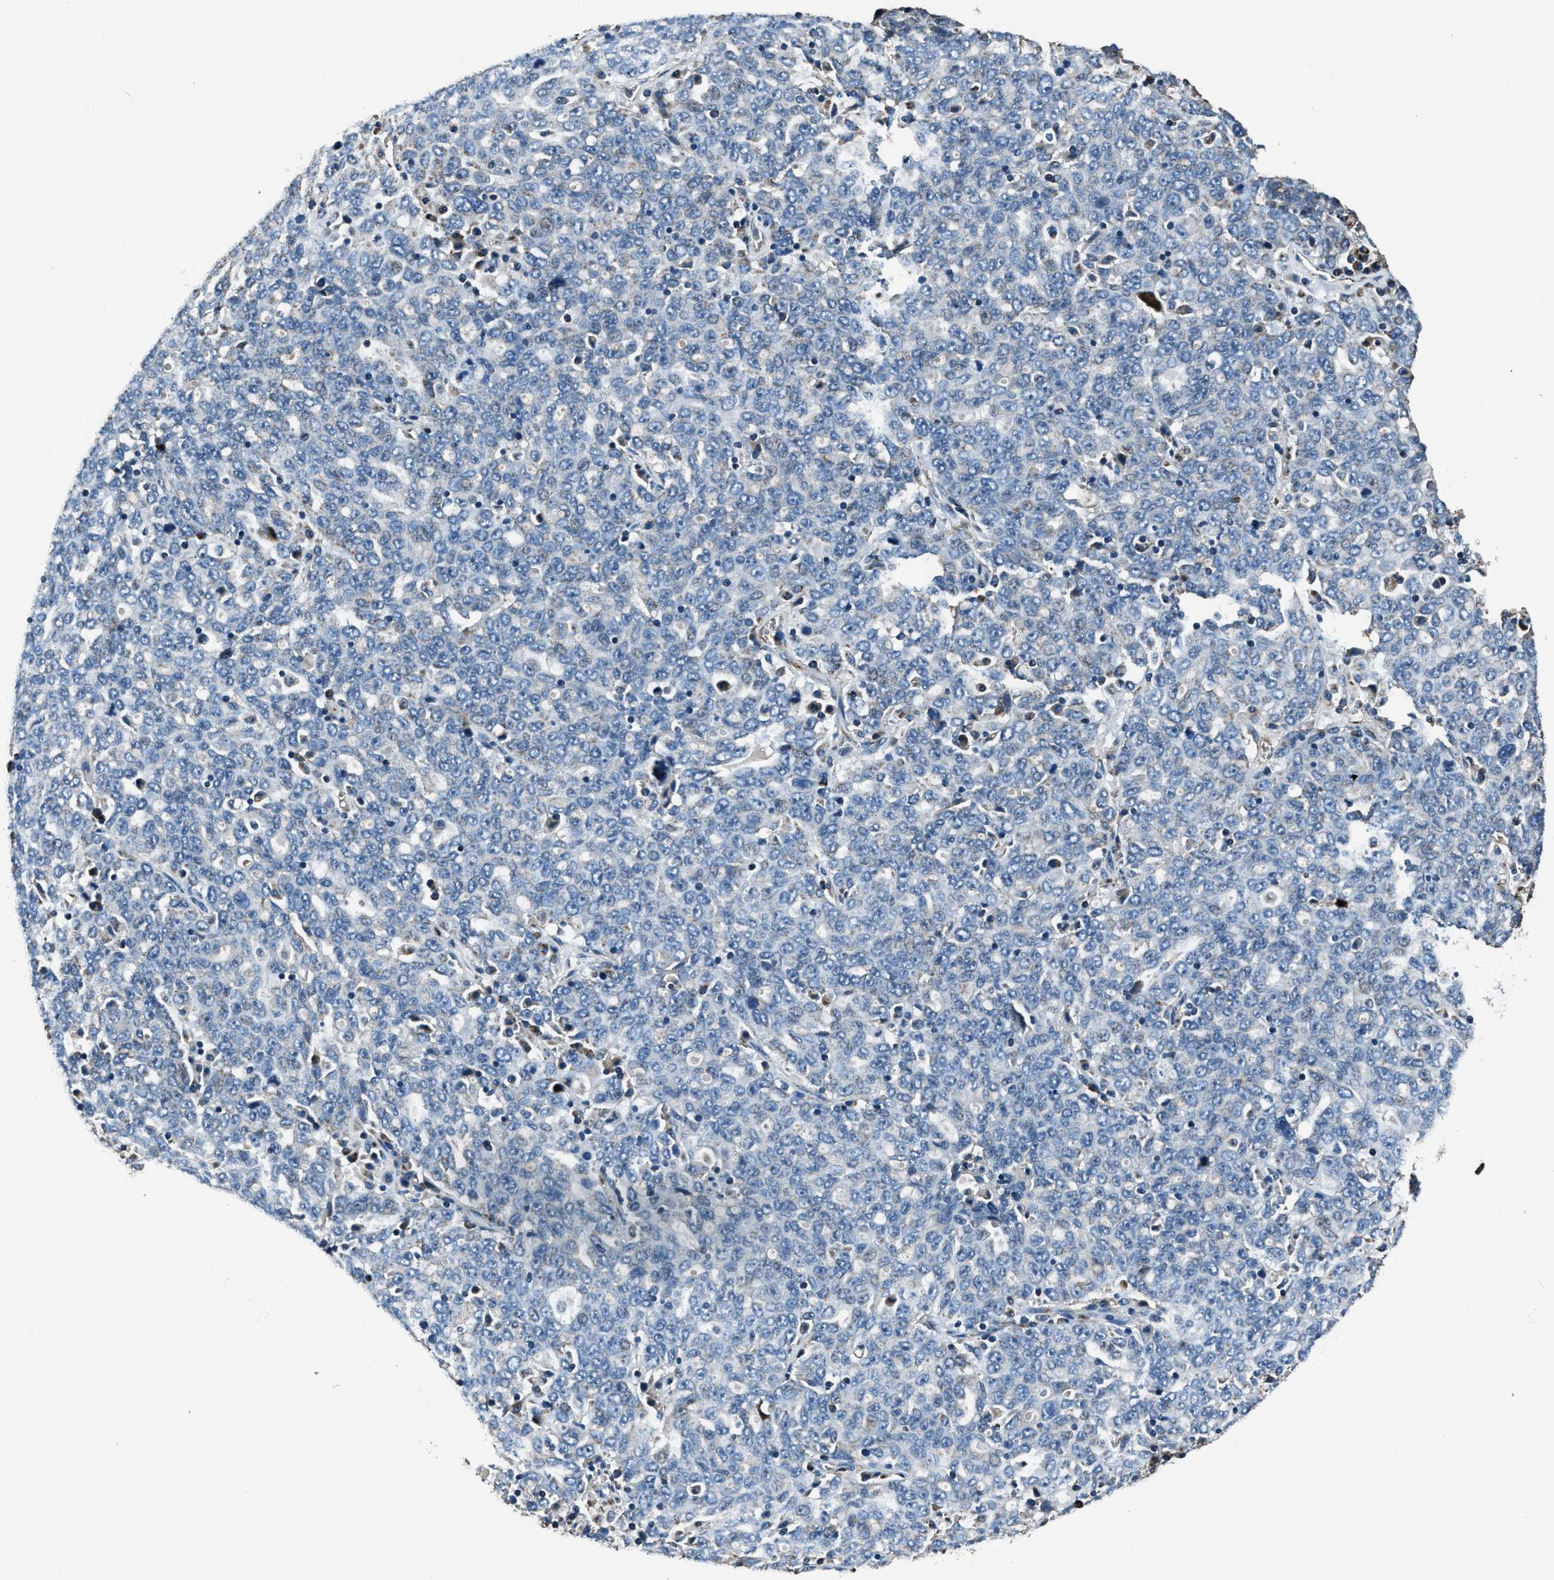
{"staining": {"intensity": "negative", "quantity": "none", "location": "none"}, "tissue": "ovarian cancer", "cell_type": "Tumor cells", "image_type": "cancer", "snomed": [{"axis": "morphology", "description": "Carcinoma, endometroid"}, {"axis": "topography", "description": "Ovary"}], "caption": "Micrograph shows no significant protein positivity in tumor cells of ovarian cancer. (Brightfield microscopy of DAB (3,3'-diaminobenzidine) IHC at high magnification).", "gene": "OGDH", "patient": {"sex": "female", "age": 62}}